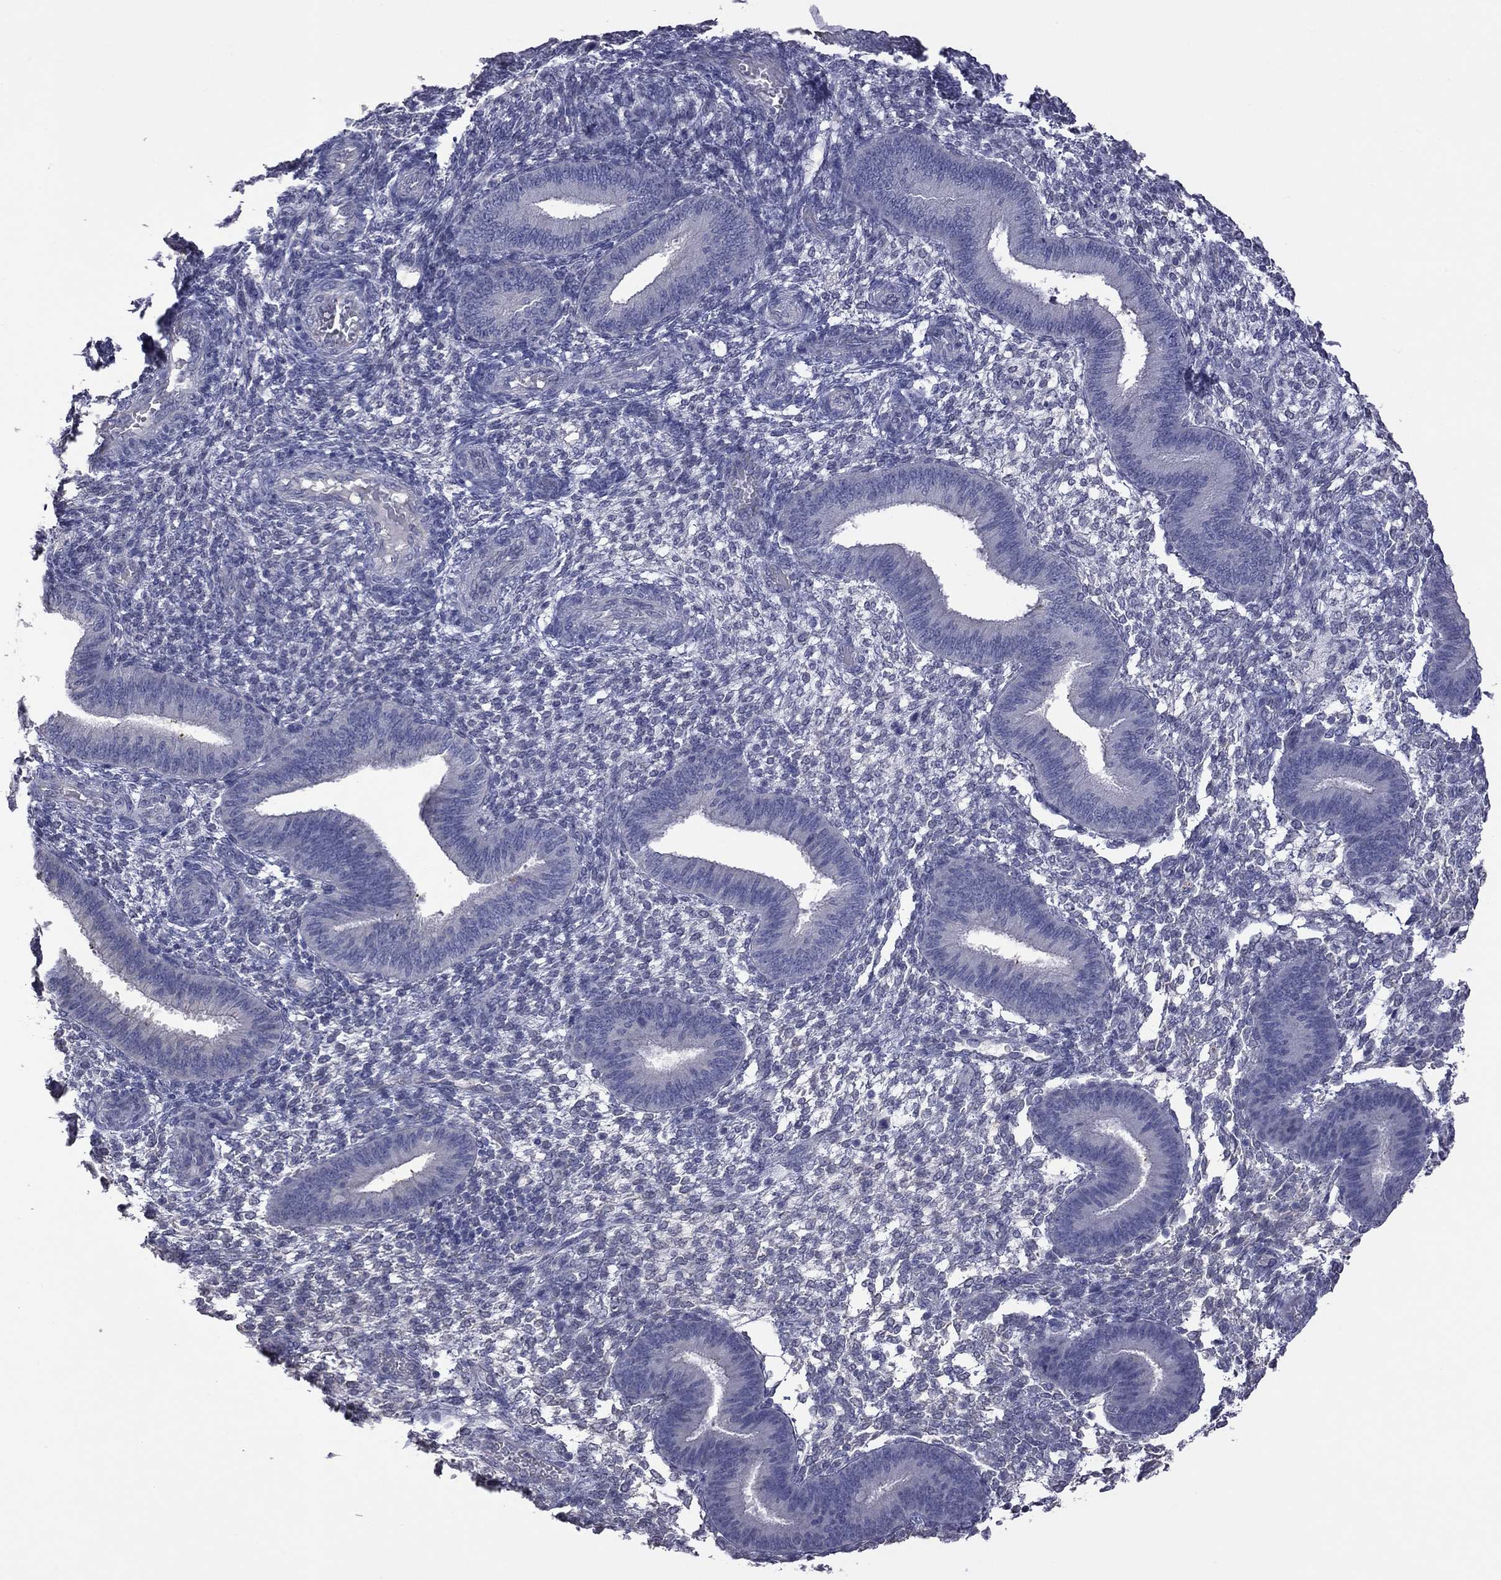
{"staining": {"intensity": "negative", "quantity": "none", "location": "none"}, "tissue": "endometrium", "cell_type": "Cells in endometrial stroma", "image_type": "normal", "snomed": [{"axis": "morphology", "description": "Normal tissue, NOS"}, {"axis": "topography", "description": "Endometrium"}], "caption": "This photomicrograph is of unremarkable endometrium stained with immunohistochemistry (IHC) to label a protein in brown with the nuclei are counter-stained blue. There is no expression in cells in endometrial stroma.", "gene": "HYLS1", "patient": {"sex": "female", "age": 39}}